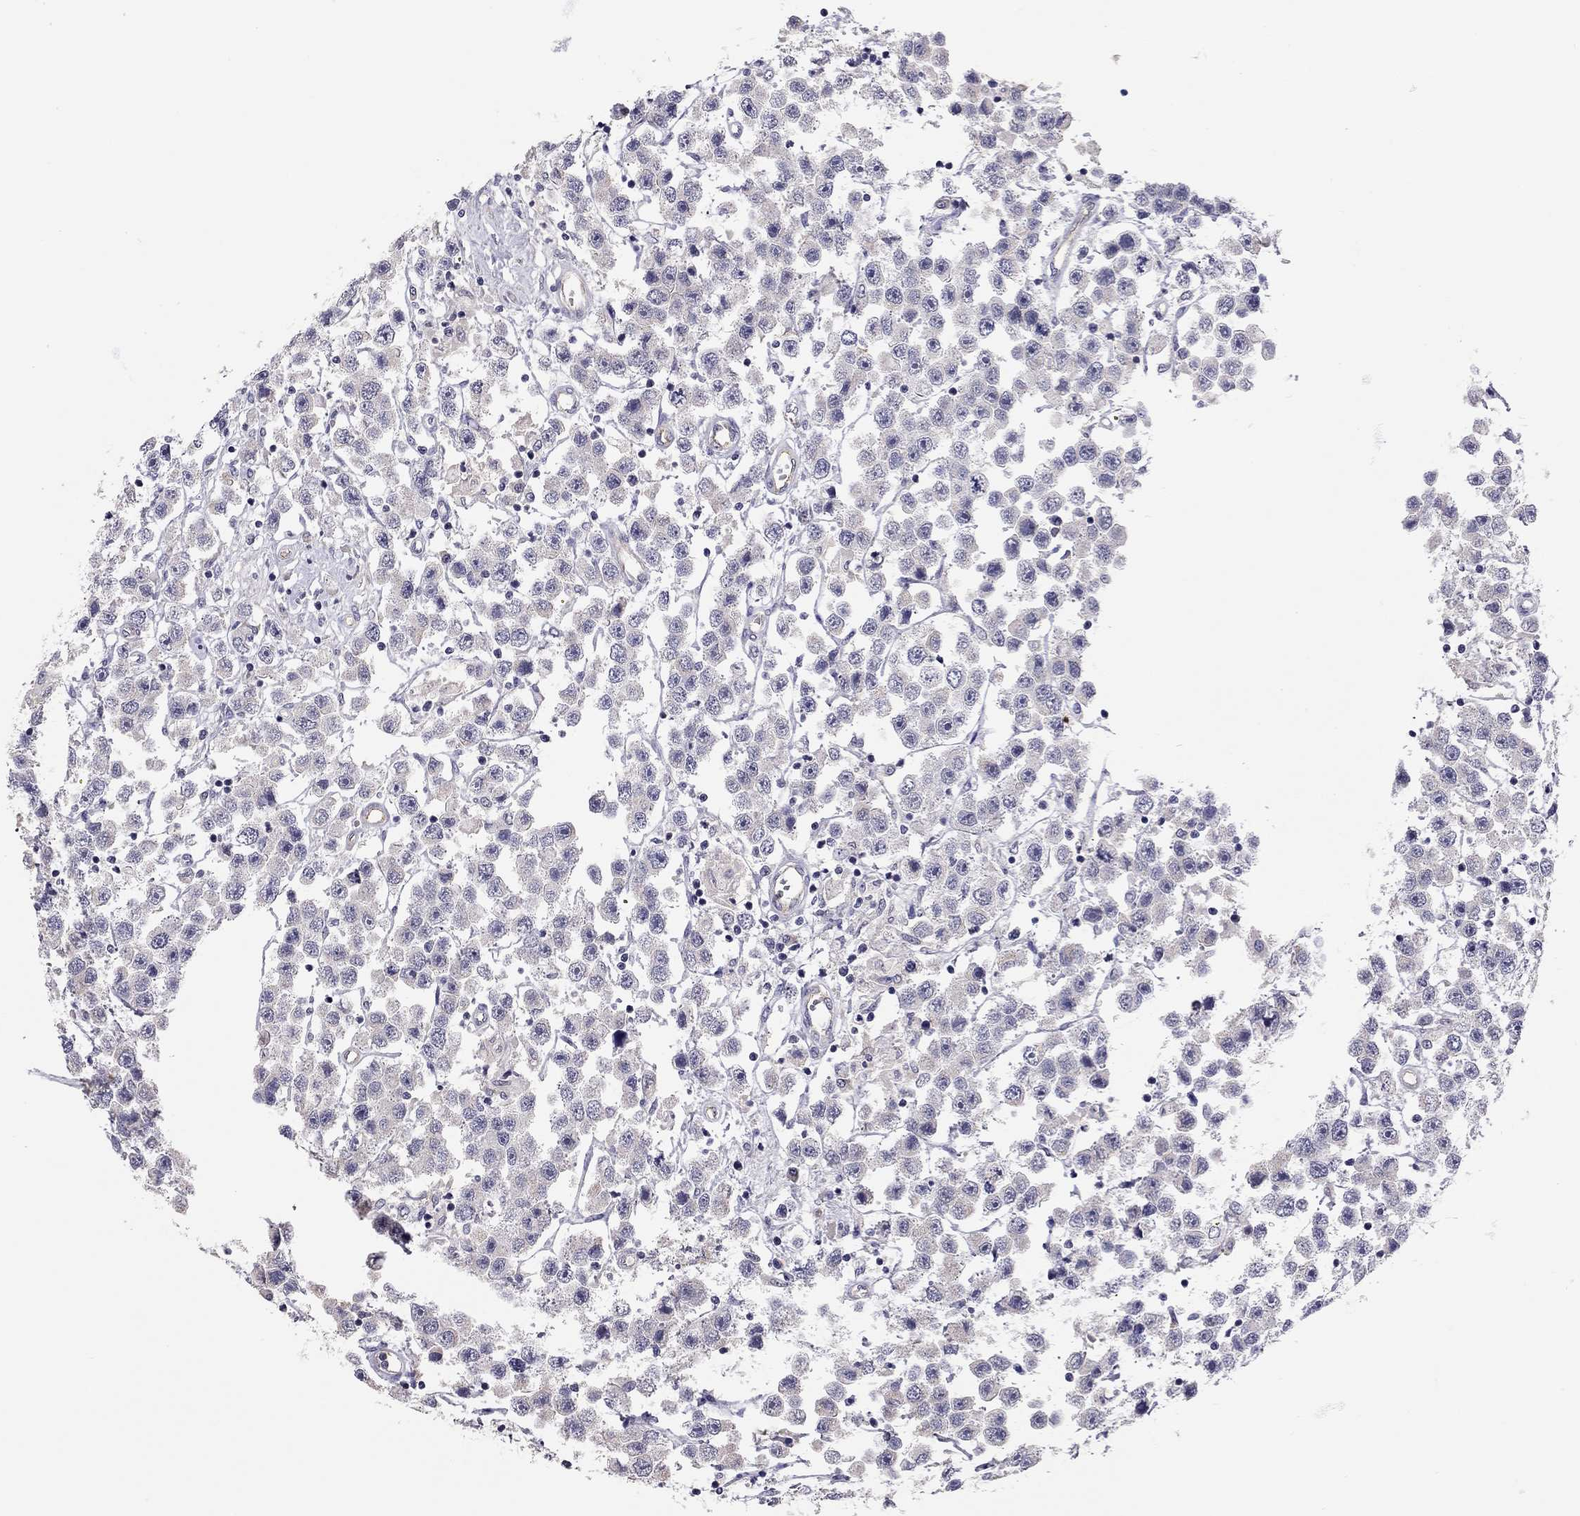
{"staining": {"intensity": "strong", "quantity": "<25%", "location": "cytoplasmic/membranous"}, "tissue": "testis cancer", "cell_type": "Tumor cells", "image_type": "cancer", "snomed": [{"axis": "morphology", "description": "Seminoma, NOS"}, {"axis": "topography", "description": "Testis"}], "caption": "Human testis seminoma stained with a protein marker reveals strong staining in tumor cells.", "gene": "SCARB1", "patient": {"sex": "male", "age": 45}}